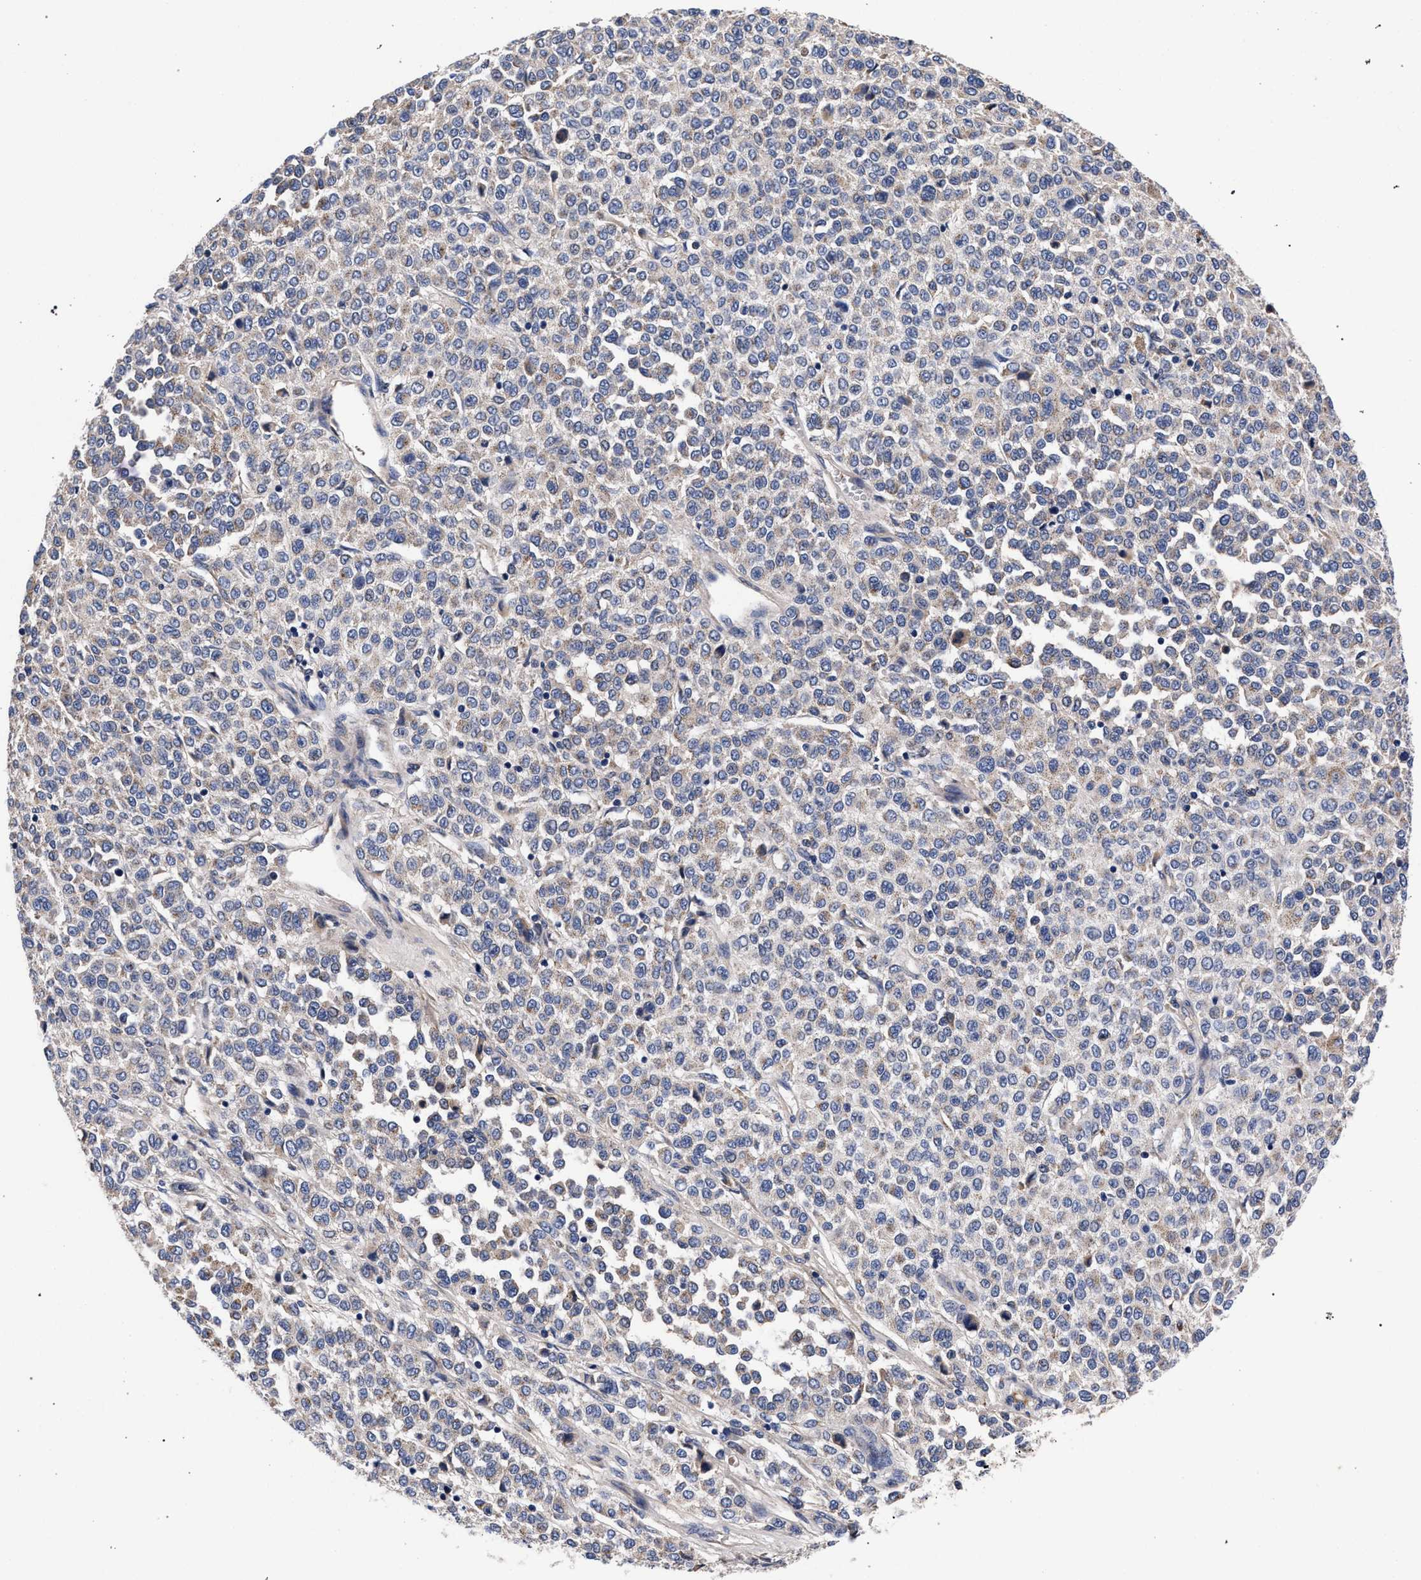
{"staining": {"intensity": "negative", "quantity": "none", "location": "none"}, "tissue": "melanoma", "cell_type": "Tumor cells", "image_type": "cancer", "snomed": [{"axis": "morphology", "description": "Malignant melanoma, Metastatic site"}, {"axis": "topography", "description": "Pancreas"}], "caption": "IHC of human melanoma shows no positivity in tumor cells.", "gene": "ACOX1", "patient": {"sex": "female", "age": 30}}